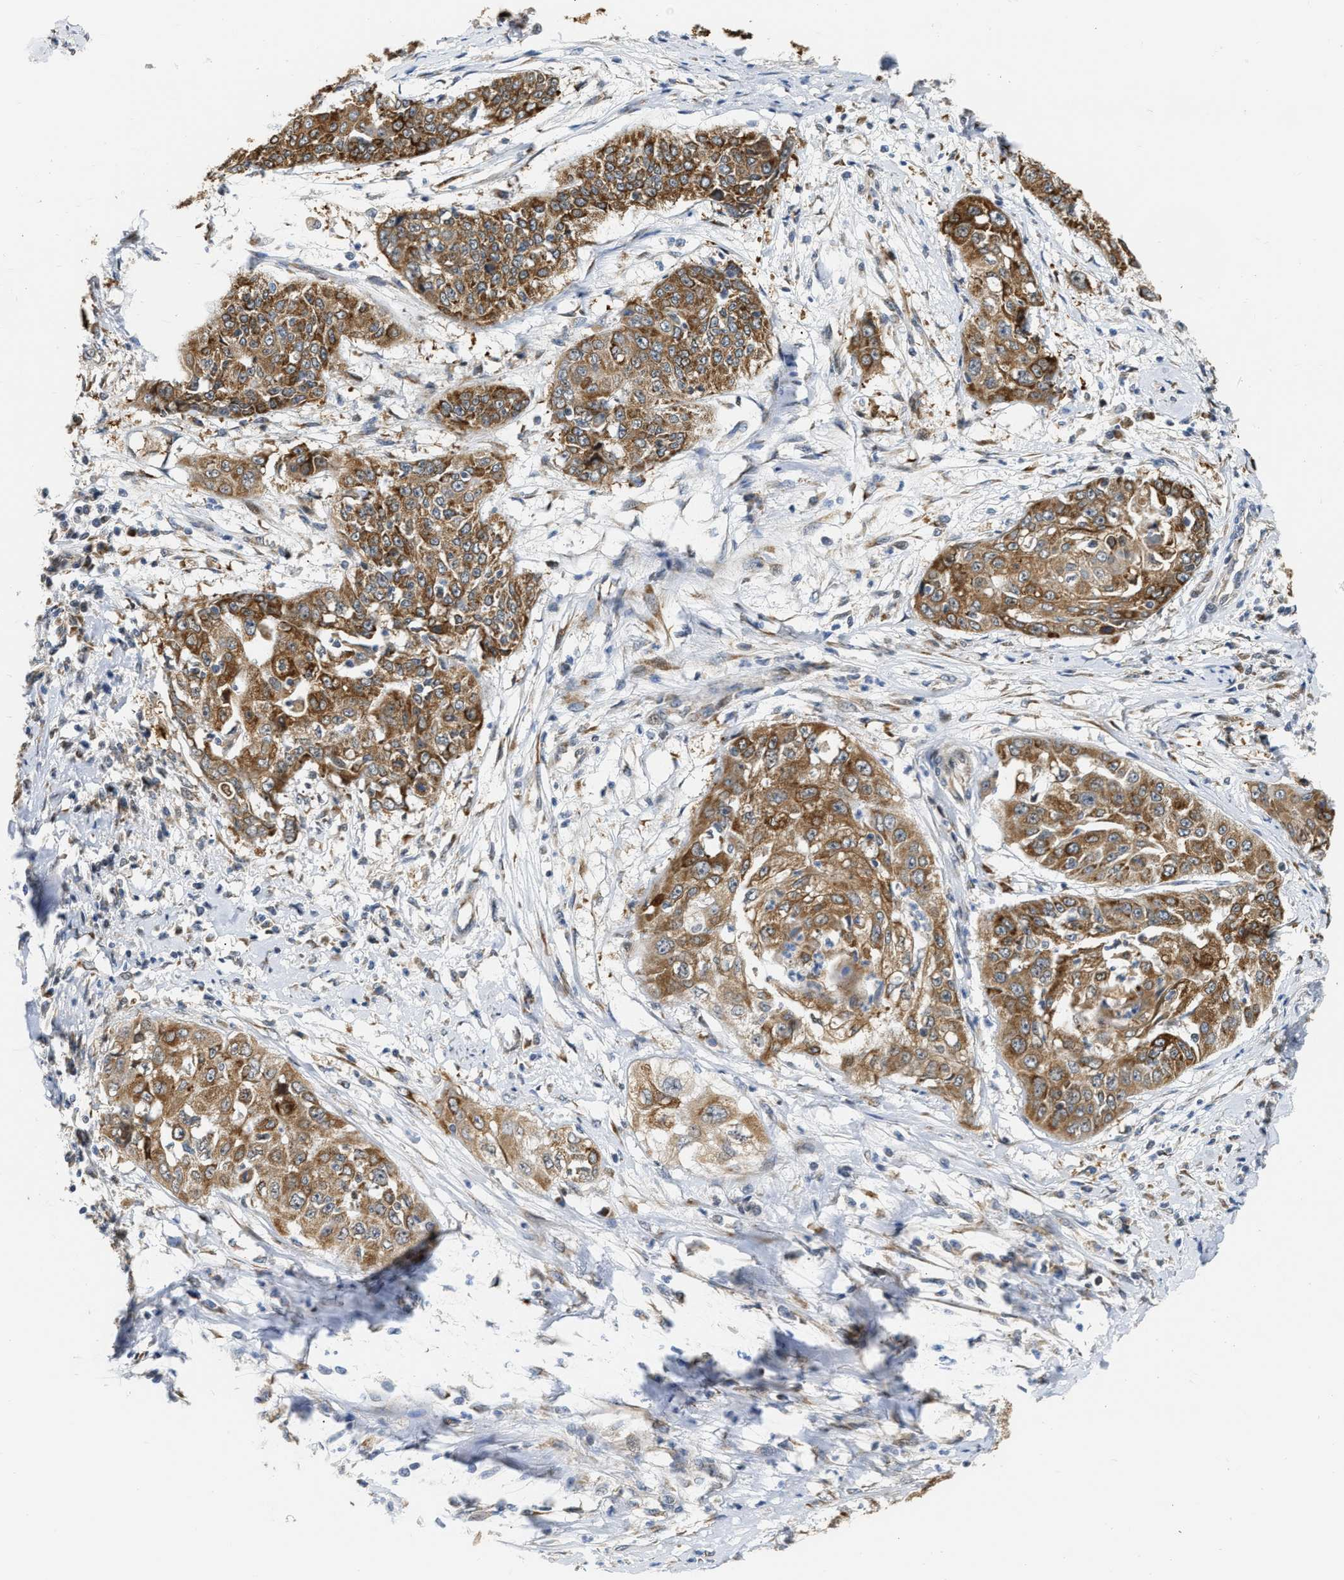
{"staining": {"intensity": "moderate", "quantity": ">75%", "location": "cytoplasmic/membranous"}, "tissue": "cervical cancer", "cell_type": "Tumor cells", "image_type": "cancer", "snomed": [{"axis": "morphology", "description": "Squamous cell carcinoma, NOS"}, {"axis": "topography", "description": "Cervix"}], "caption": "Immunohistochemistry staining of cervical cancer, which exhibits medium levels of moderate cytoplasmic/membranous staining in approximately >75% of tumor cells indicating moderate cytoplasmic/membranous protein positivity. The staining was performed using DAB (brown) for protein detection and nuclei were counterstained in hematoxylin (blue).", "gene": "DEPTOR", "patient": {"sex": "female", "age": 64}}